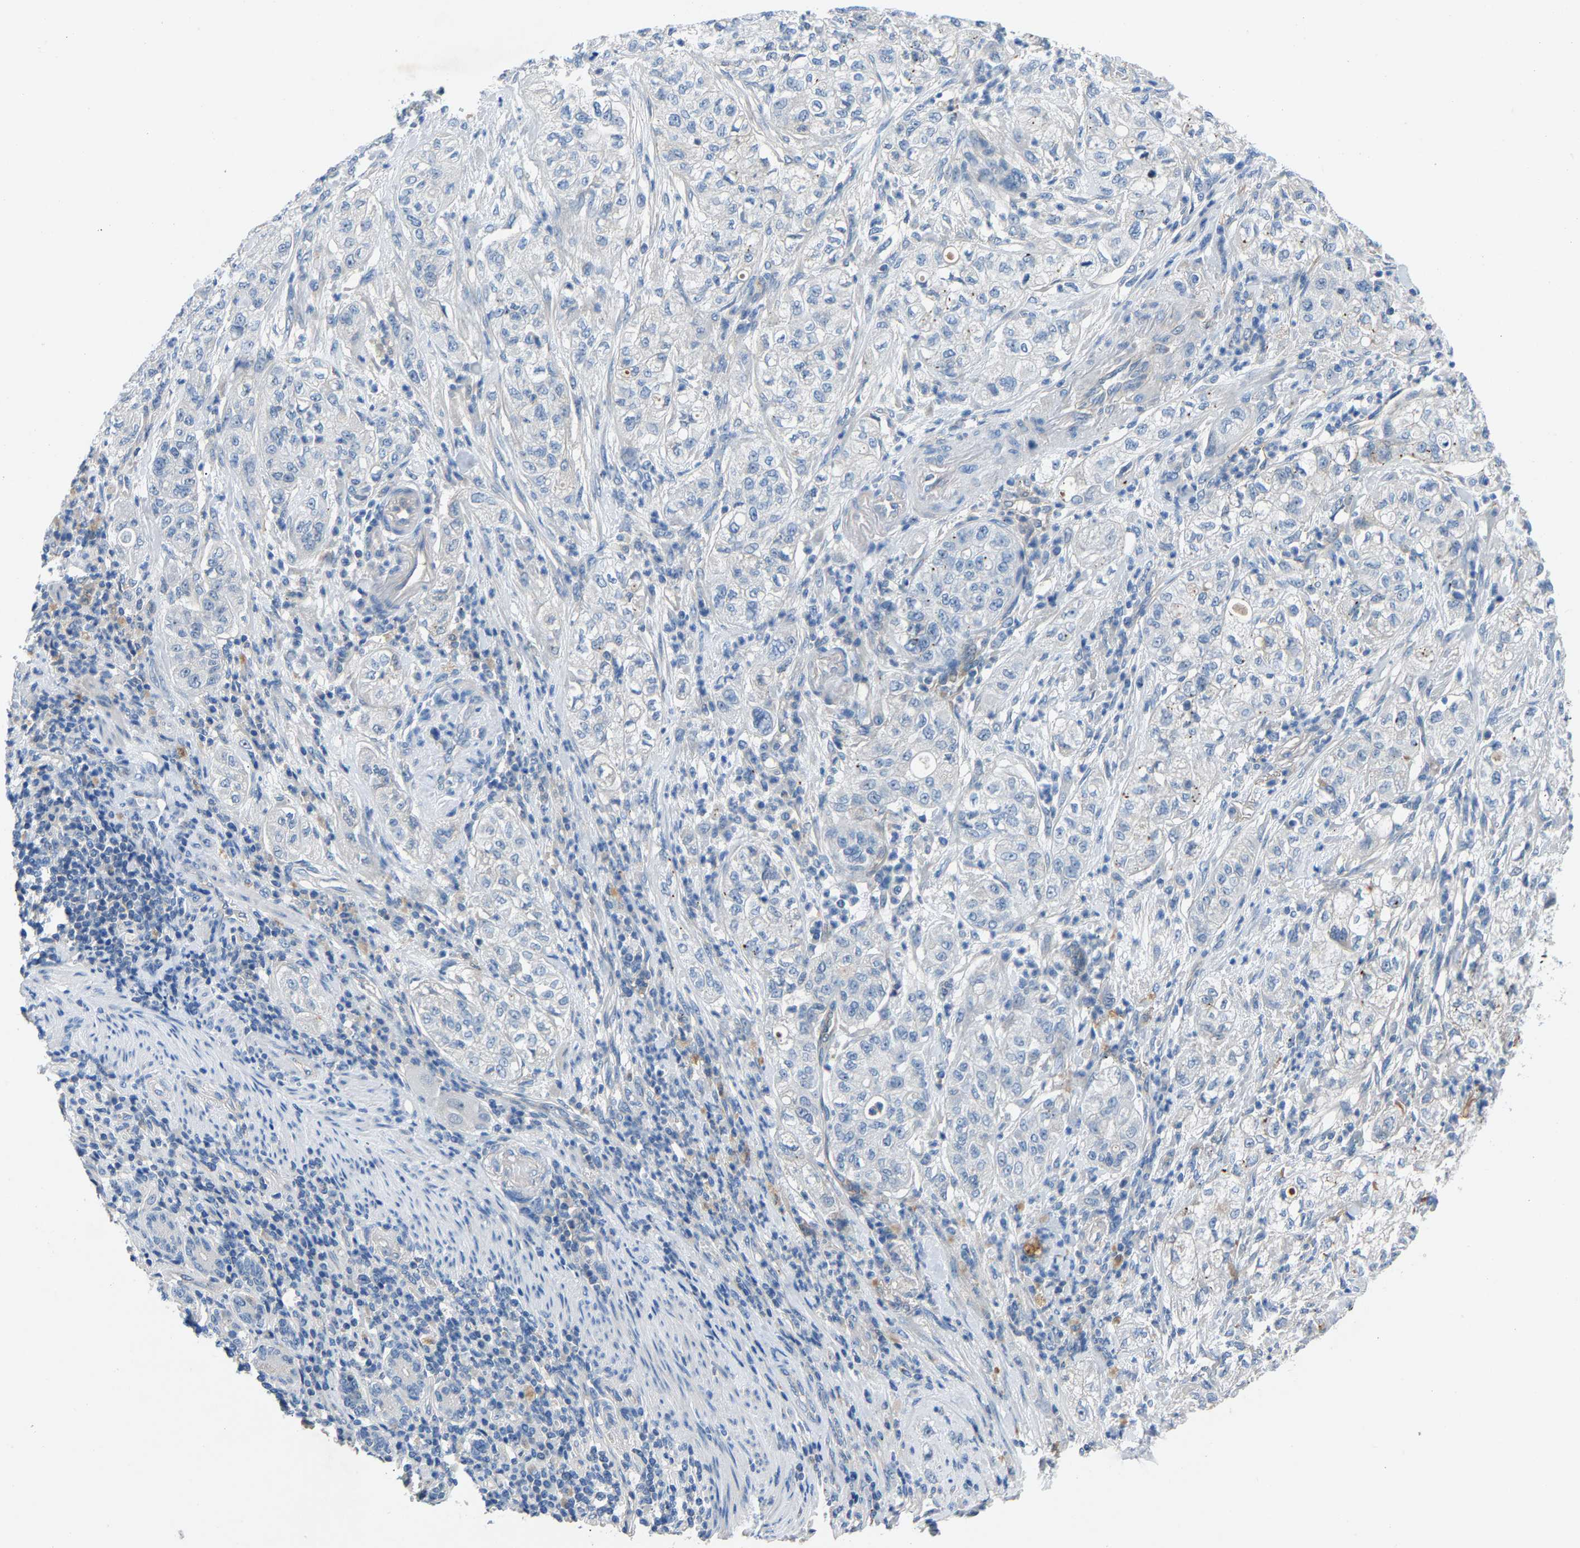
{"staining": {"intensity": "negative", "quantity": "none", "location": "none"}, "tissue": "pancreatic cancer", "cell_type": "Tumor cells", "image_type": "cancer", "snomed": [{"axis": "morphology", "description": "Adenocarcinoma, NOS"}, {"axis": "topography", "description": "Pancreas"}], "caption": "There is no significant expression in tumor cells of pancreatic cancer (adenocarcinoma).", "gene": "DNAAF5", "patient": {"sex": "female", "age": 78}}